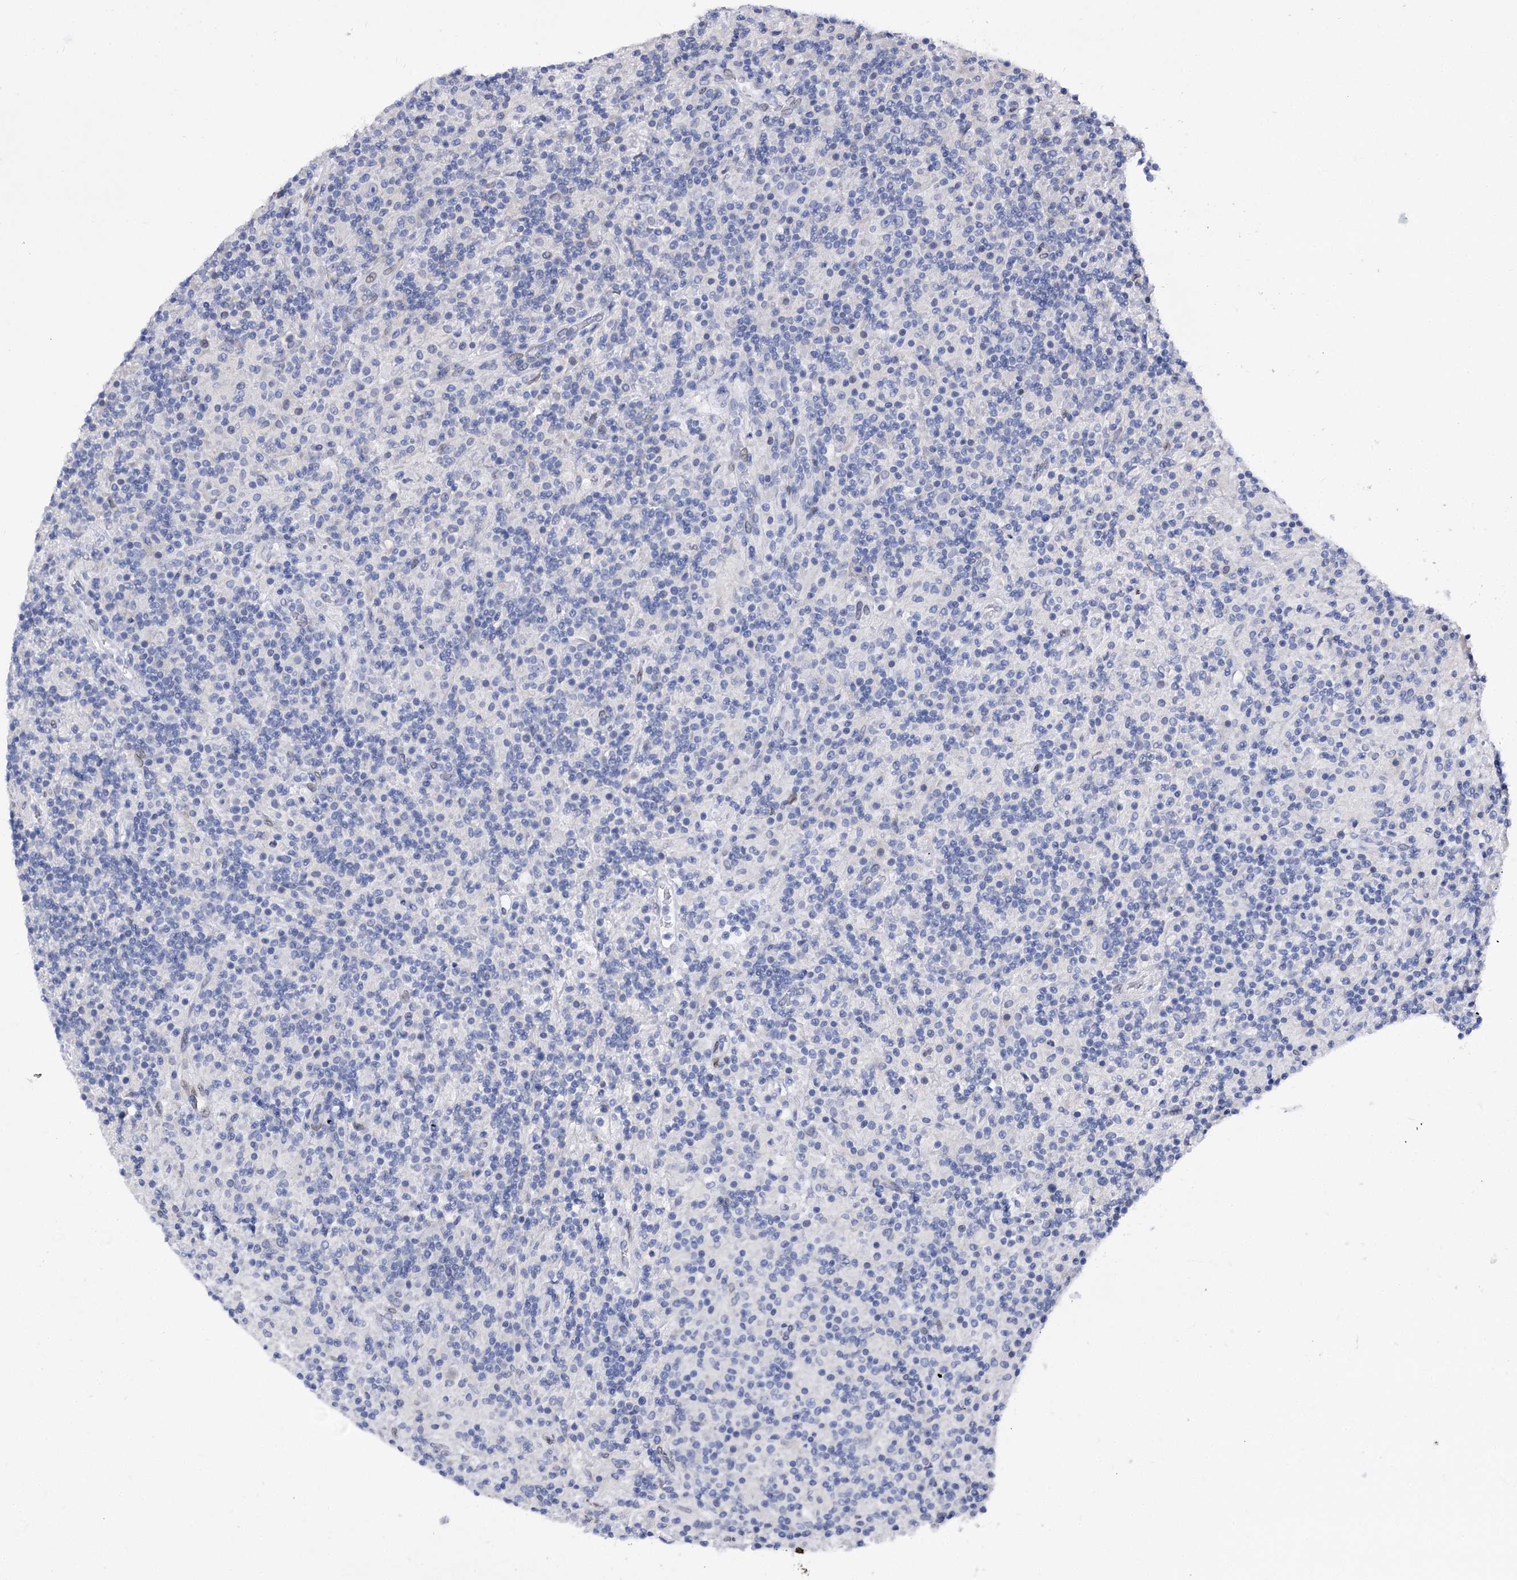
{"staining": {"intensity": "negative", "quantity": "none", "location": "none"}, "tissue": "lymphoma", "cell_type": "Tumor cells", "image_type": "cancer", "snomed": [{"axis": "morphology", "description": "Hodgkin's disease, NOS"}, {"axis": "topography", "description": "Lymph node"}], "caption": "IHC photomicrograph of lymphoma stained for a protein (brown), which demonstrates no expression in tumor cells.", "gene": "TMEM201", "patient": {"sex": "male", "age": 70}}